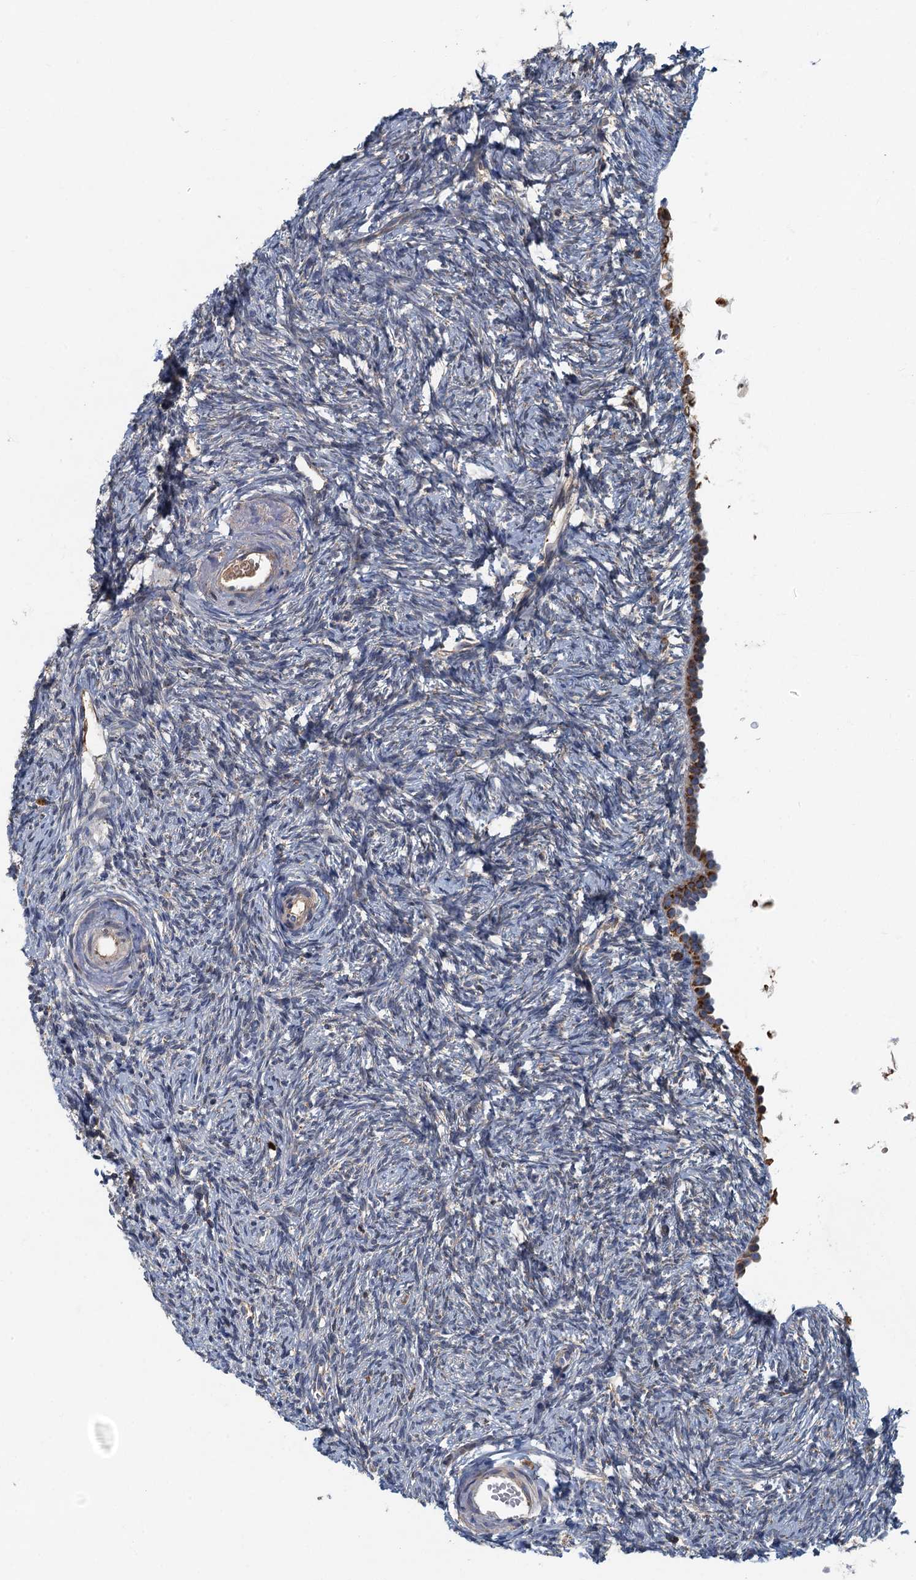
{"staining": {"intensity": "negative", "quantity": "none", "location": "none"}, "tissue": "ovary", "cell_type": "Ovarian stroma cells", "image_type": "normal", "snomed": [{"axis": "morphology", "description": "Normal tissue, NOS"}, {"axis": "topography", "description": "Ovary"}], "caption": "A histopathology image of ovary stained for a protein demonstrates no brown staining in ovarian stroma cells.", "gene": "SPDYC", "patient": {"sex": "female", "age": 51}}